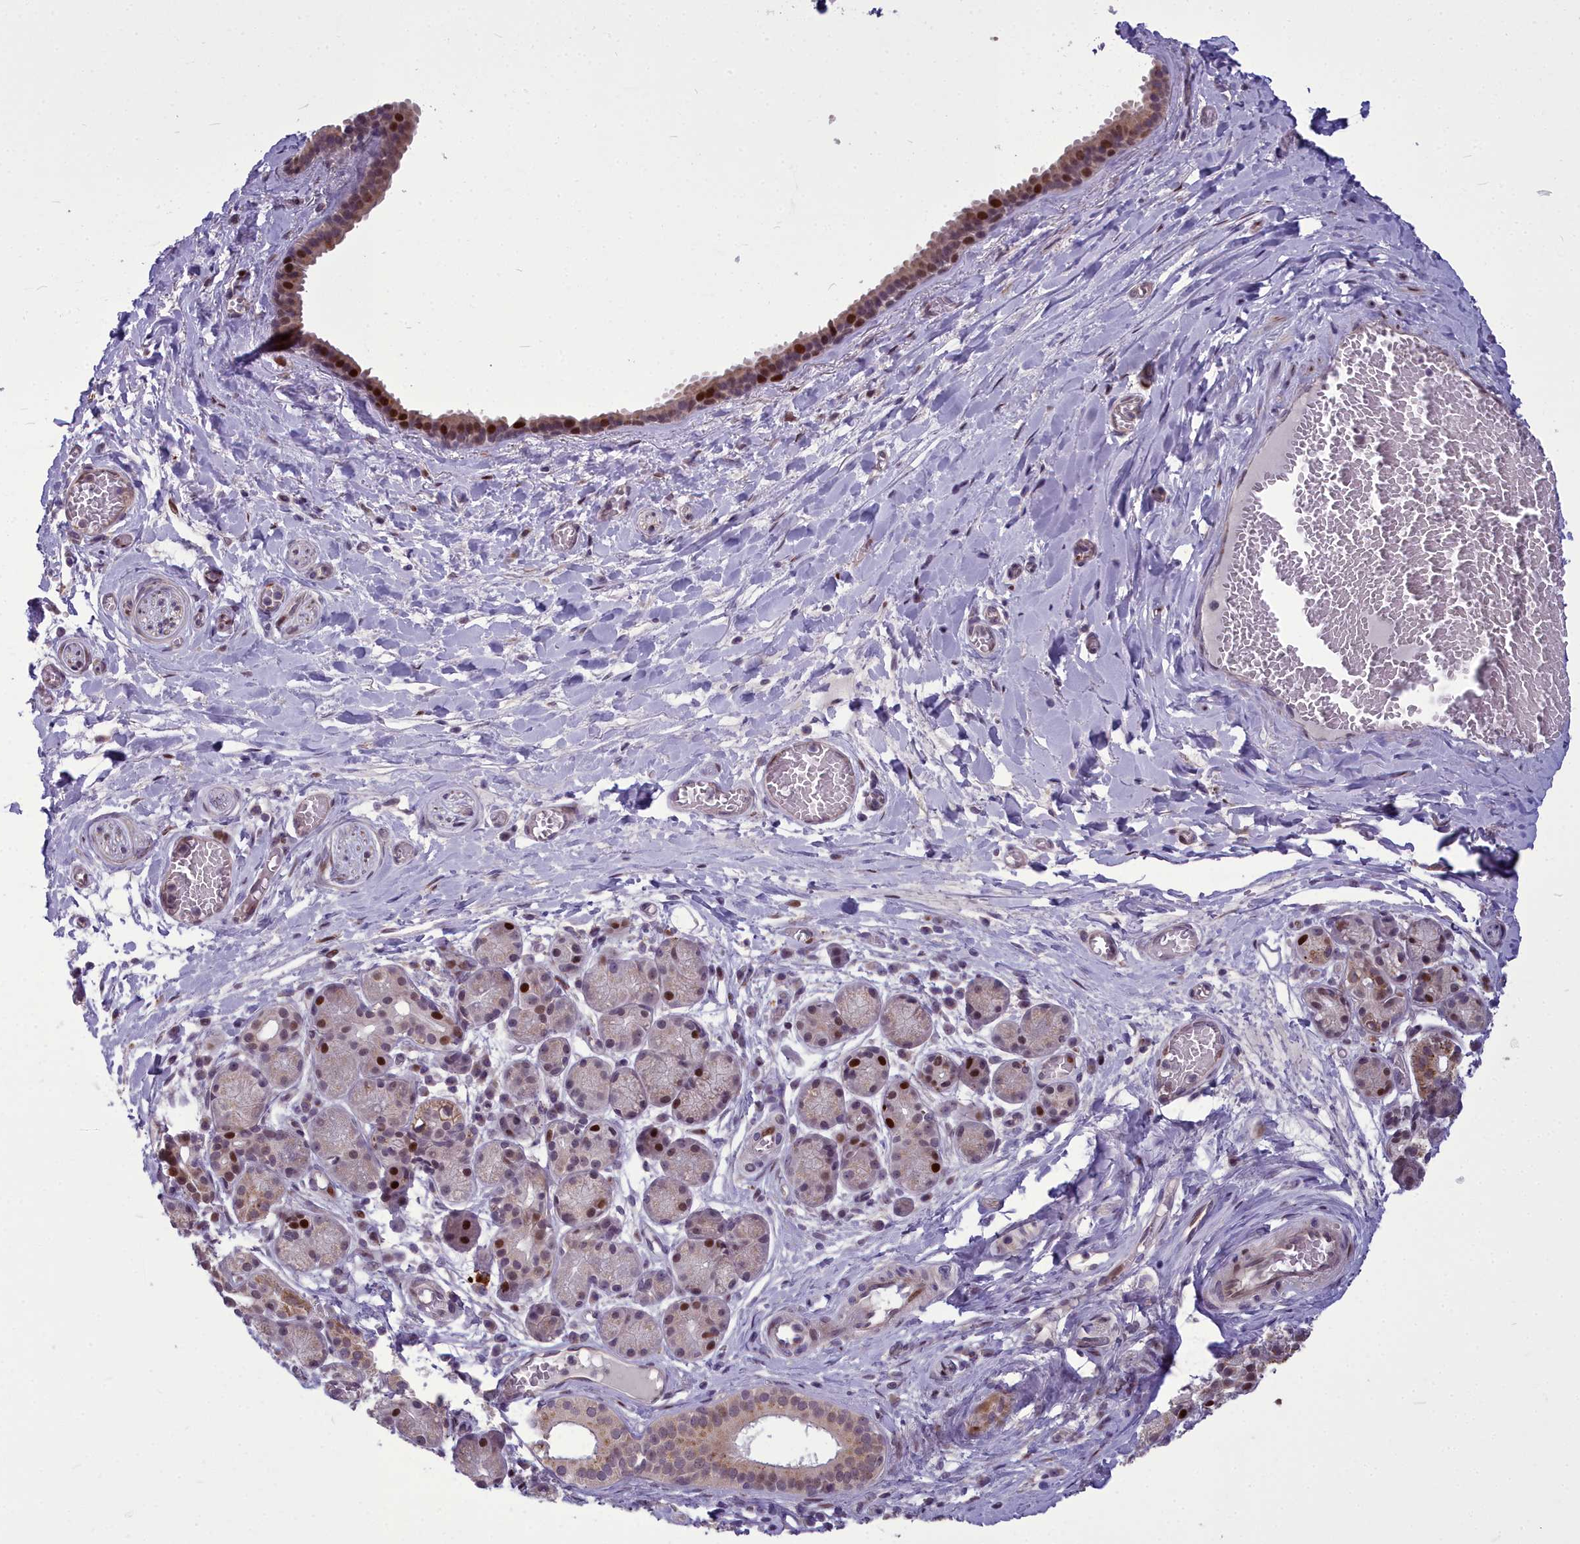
{"staining": {"intensity": "weak", "quantity": "25%-75%", "location": "nuclear"}, "tissue": "adipose tissue", "cell_type": "Adipocytes", "image_type": "normal", "snomed": [{"axis": "morphology", "description": "Normal tissue, NOS"}, {"axis": "topography", "description": "Salivary gland"}, {"axis": "topography", "description": "Peripheral nerve tissue"}], "caption": "IHC (DAB) staining of normal human adipose tissue displays weak nuclear protein staining in about 25%-75% of adipocytes.", "gene": "AP1M1", "patient": {"sex": "male", "age": 62}}